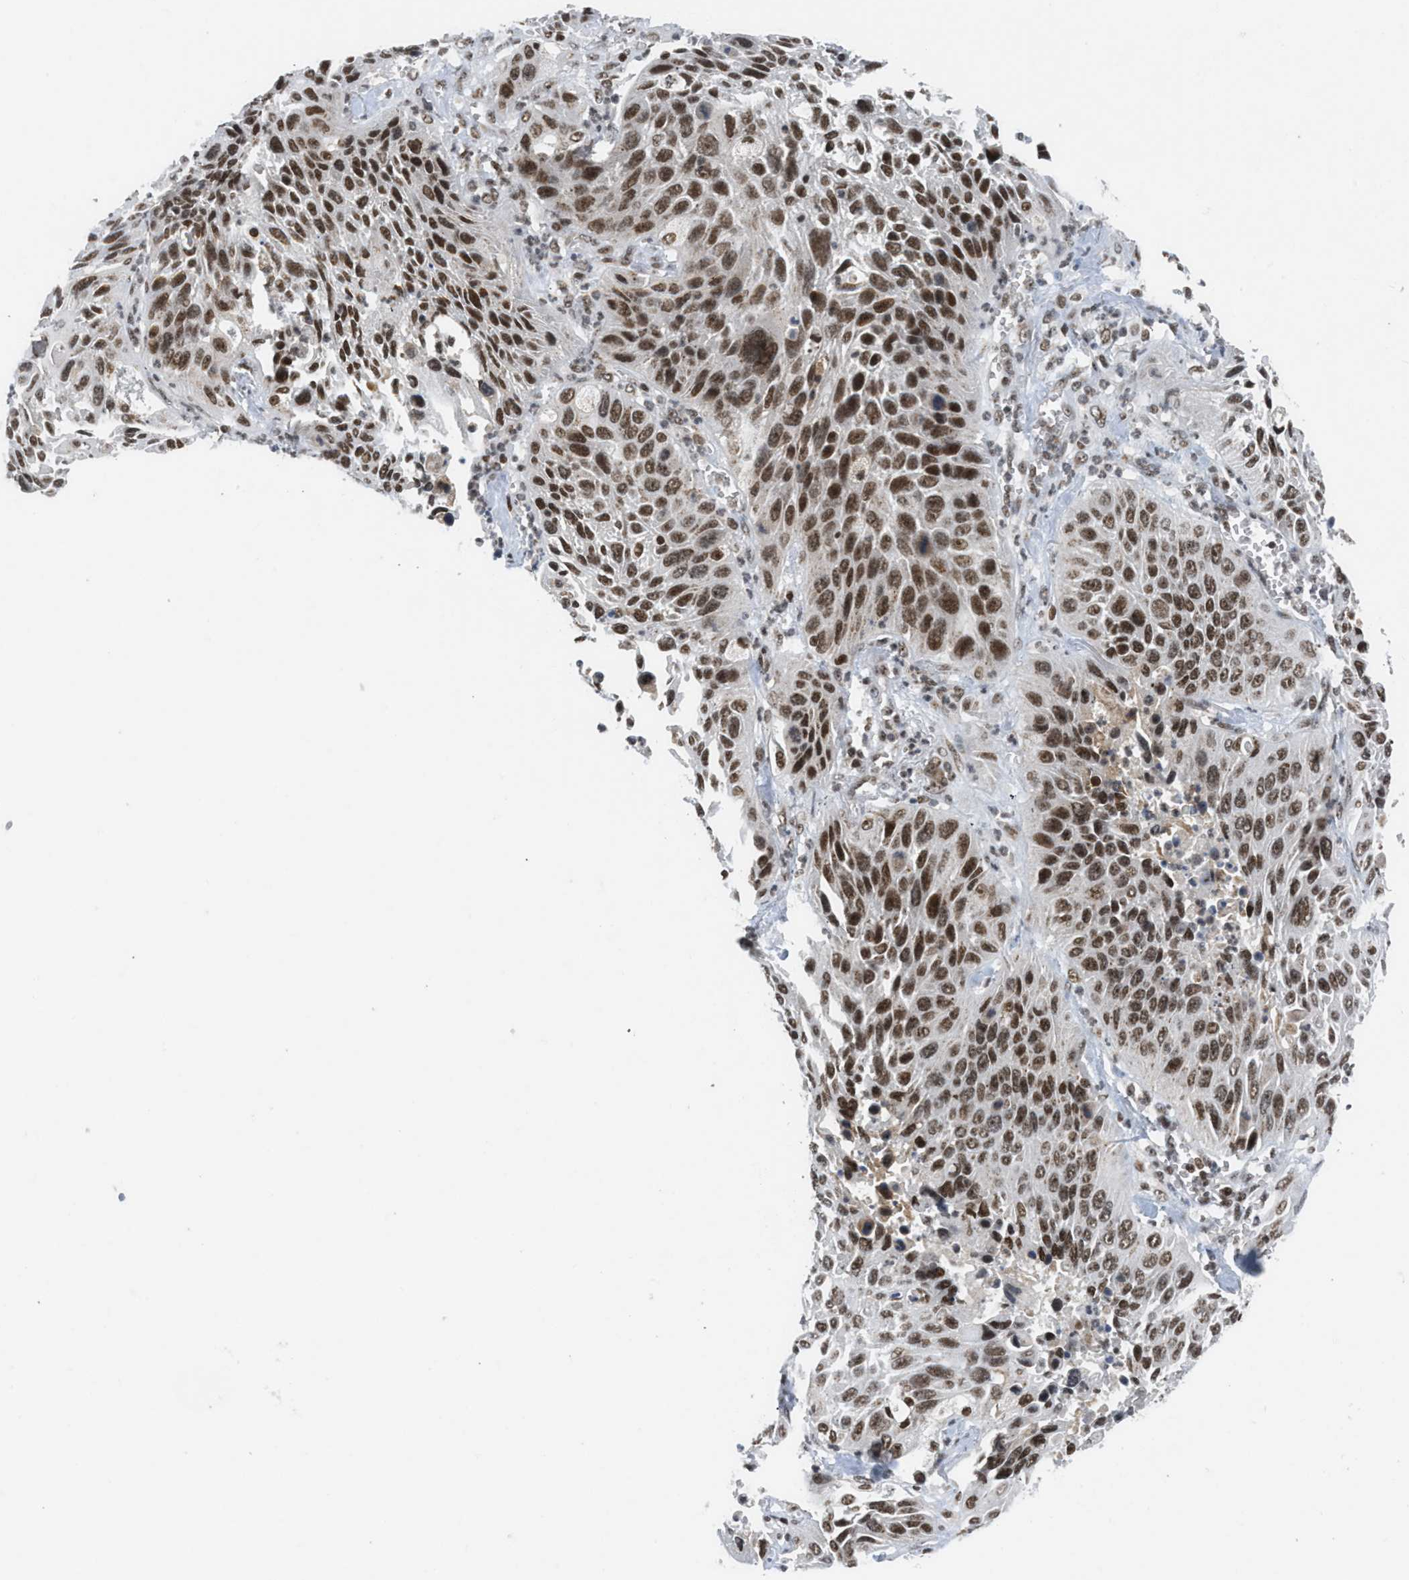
{"staining": {"intensity": "strong", "quantity": ">75%", "location": "nuclear"}, "tissue": "lung cancer", "cell_type": "Tumor cells", "image_type": "cancer", "snomed": [{"axis": "morphology", "description": "Squamous cell carcinoma, NOS"}, {"axis": "topography", "description": "Lung"}], "caption": "Protein staining reveals strong nuclear expression in about >75% of tumor cells in lung cancer (squamous cell carcinoma).", "gene": "RAD51B", "patient": {"sex": "female", "age": 76}}